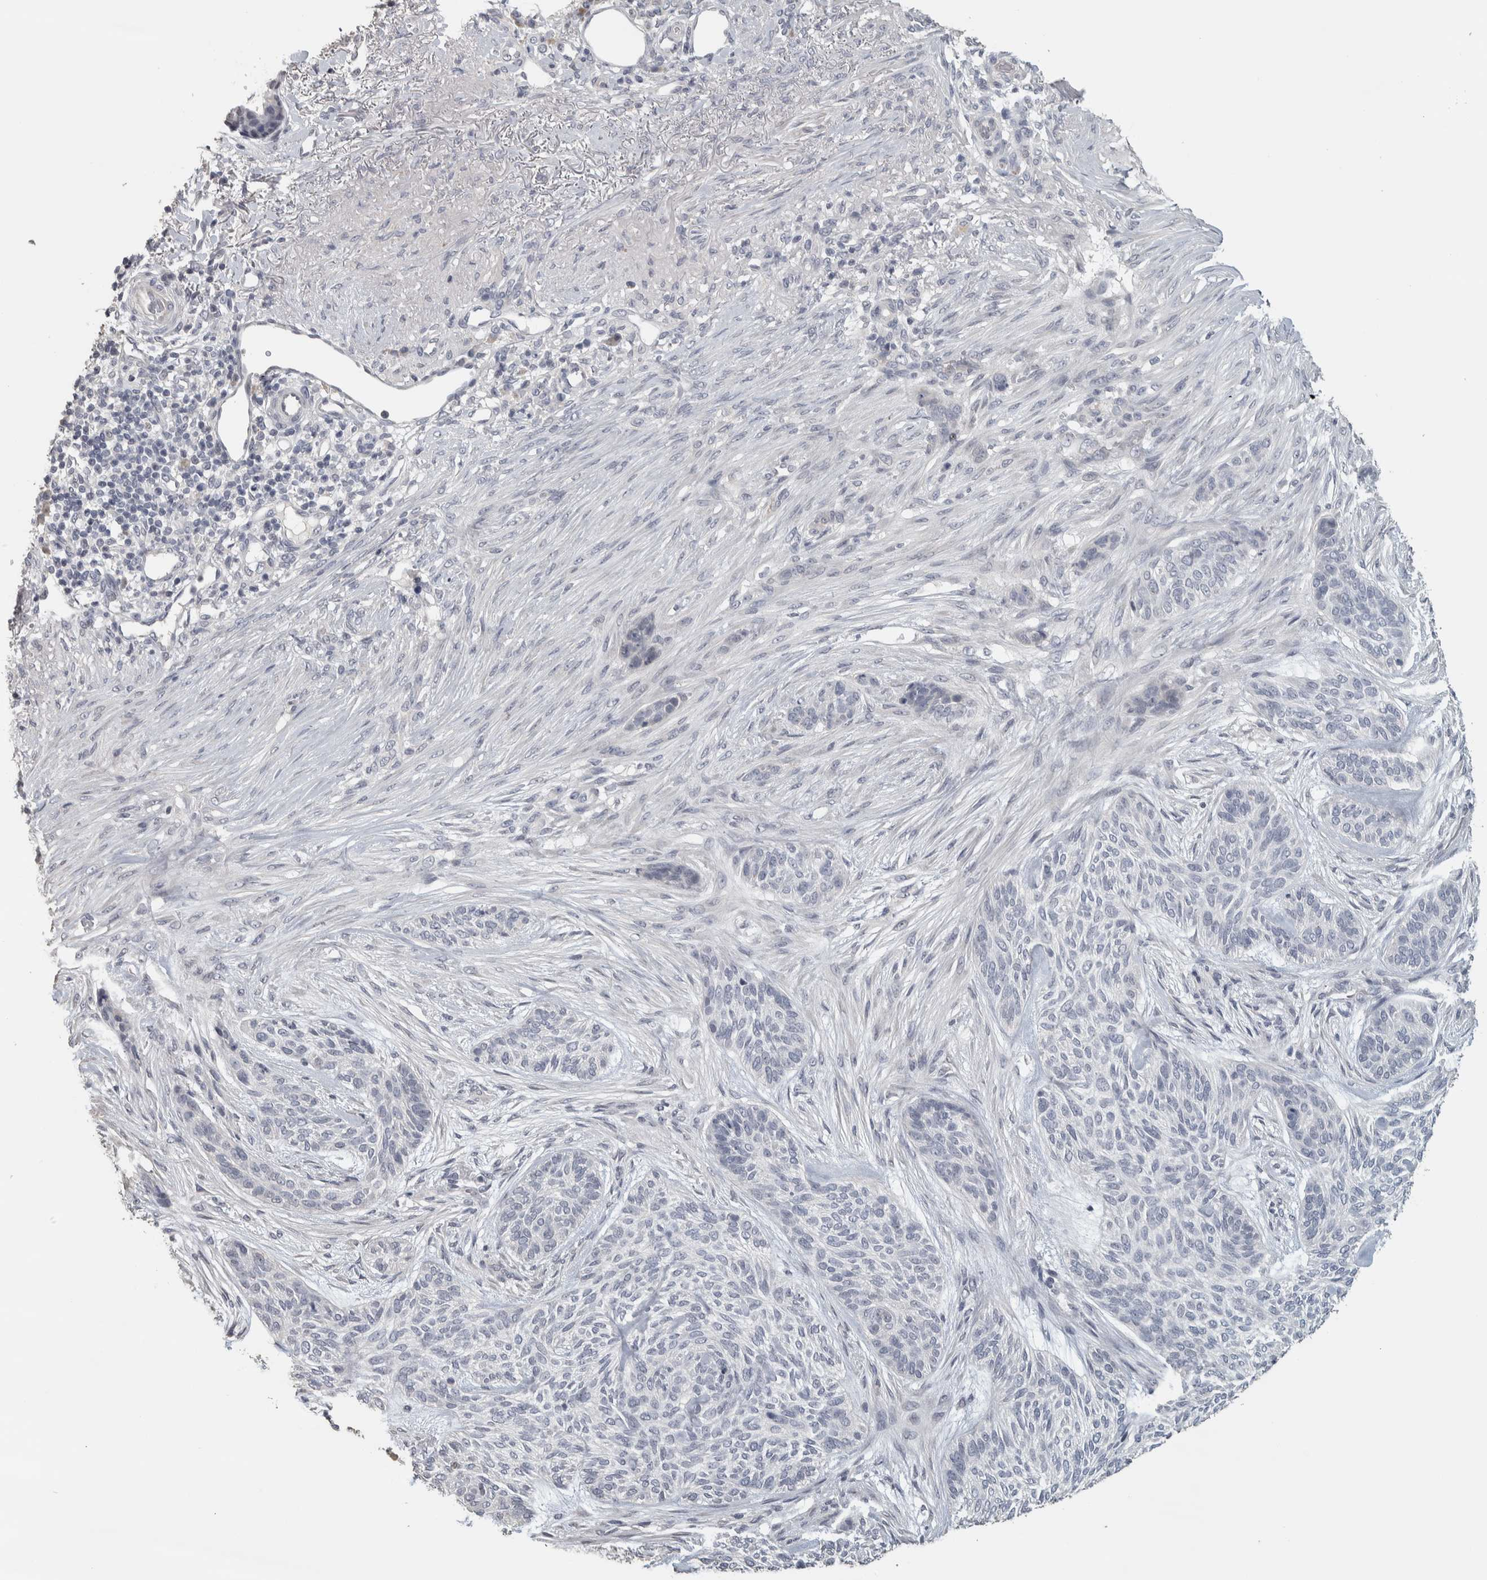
{"staining": {"intensity": "negative", "quantity": "none", "location": "none"}, "tissue": "skin cancer", "cell_type": "Tumor cells", "image_type": "cancer", "snomed": [{"axis": "morphology", "description": "Basal cell carcinoma"}, {"axis": "topography", "description": "Skin"}], "caption": "Immunohistochemistry micrograph of human skin cancer stained for a protein (brown), which exhibits no positivity in tumor cells.", "gene": "NECAB1", "patient": {"sex": "male", "age": 55}}